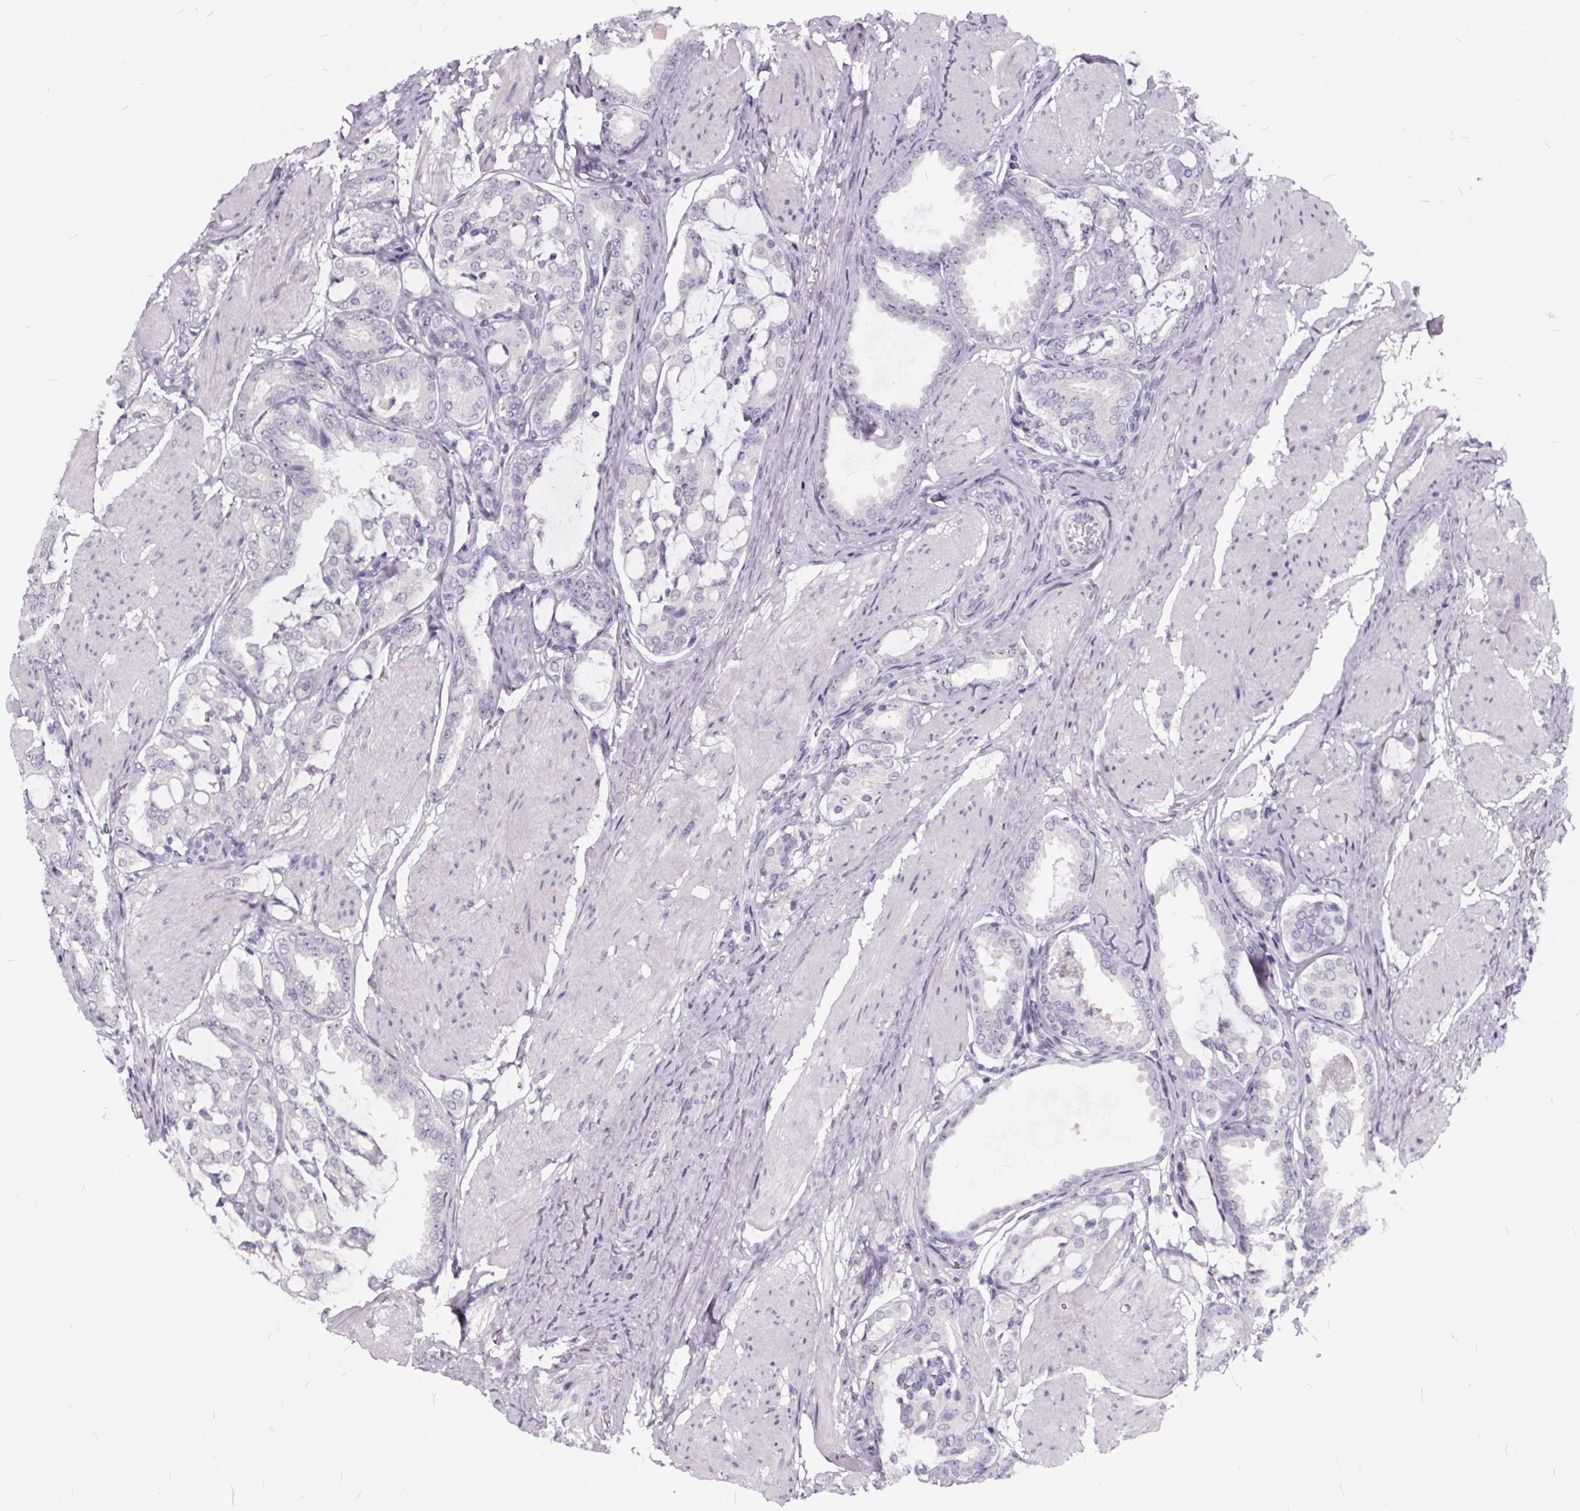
{"staining": {"intensity": "negative", "quantity": "none", "location": "none"}, "tissue": "prostate cancer", "cell_type": "Tumor cells", "image_type": "cancer", "snomed": [{"axis": "morphology", "description": "Adenocarcinoma, High grade"}, {"axis": "topography", "description": "Prostate"}], "caption": "Immunohistochemistry (IHC) micrograph of neoplastic tissue: human high-grade adenocarcinoma (prostate) stained with DAB shows no significant protein expression in tumor cells. Brightfield microscopy of immunohistochemistry (IHC) stained with DAB (brown) and hematoxylin (blue), captured at high magnification.", "gene": "SPEF2", "patient": {"sex": "male", "age": 63}}